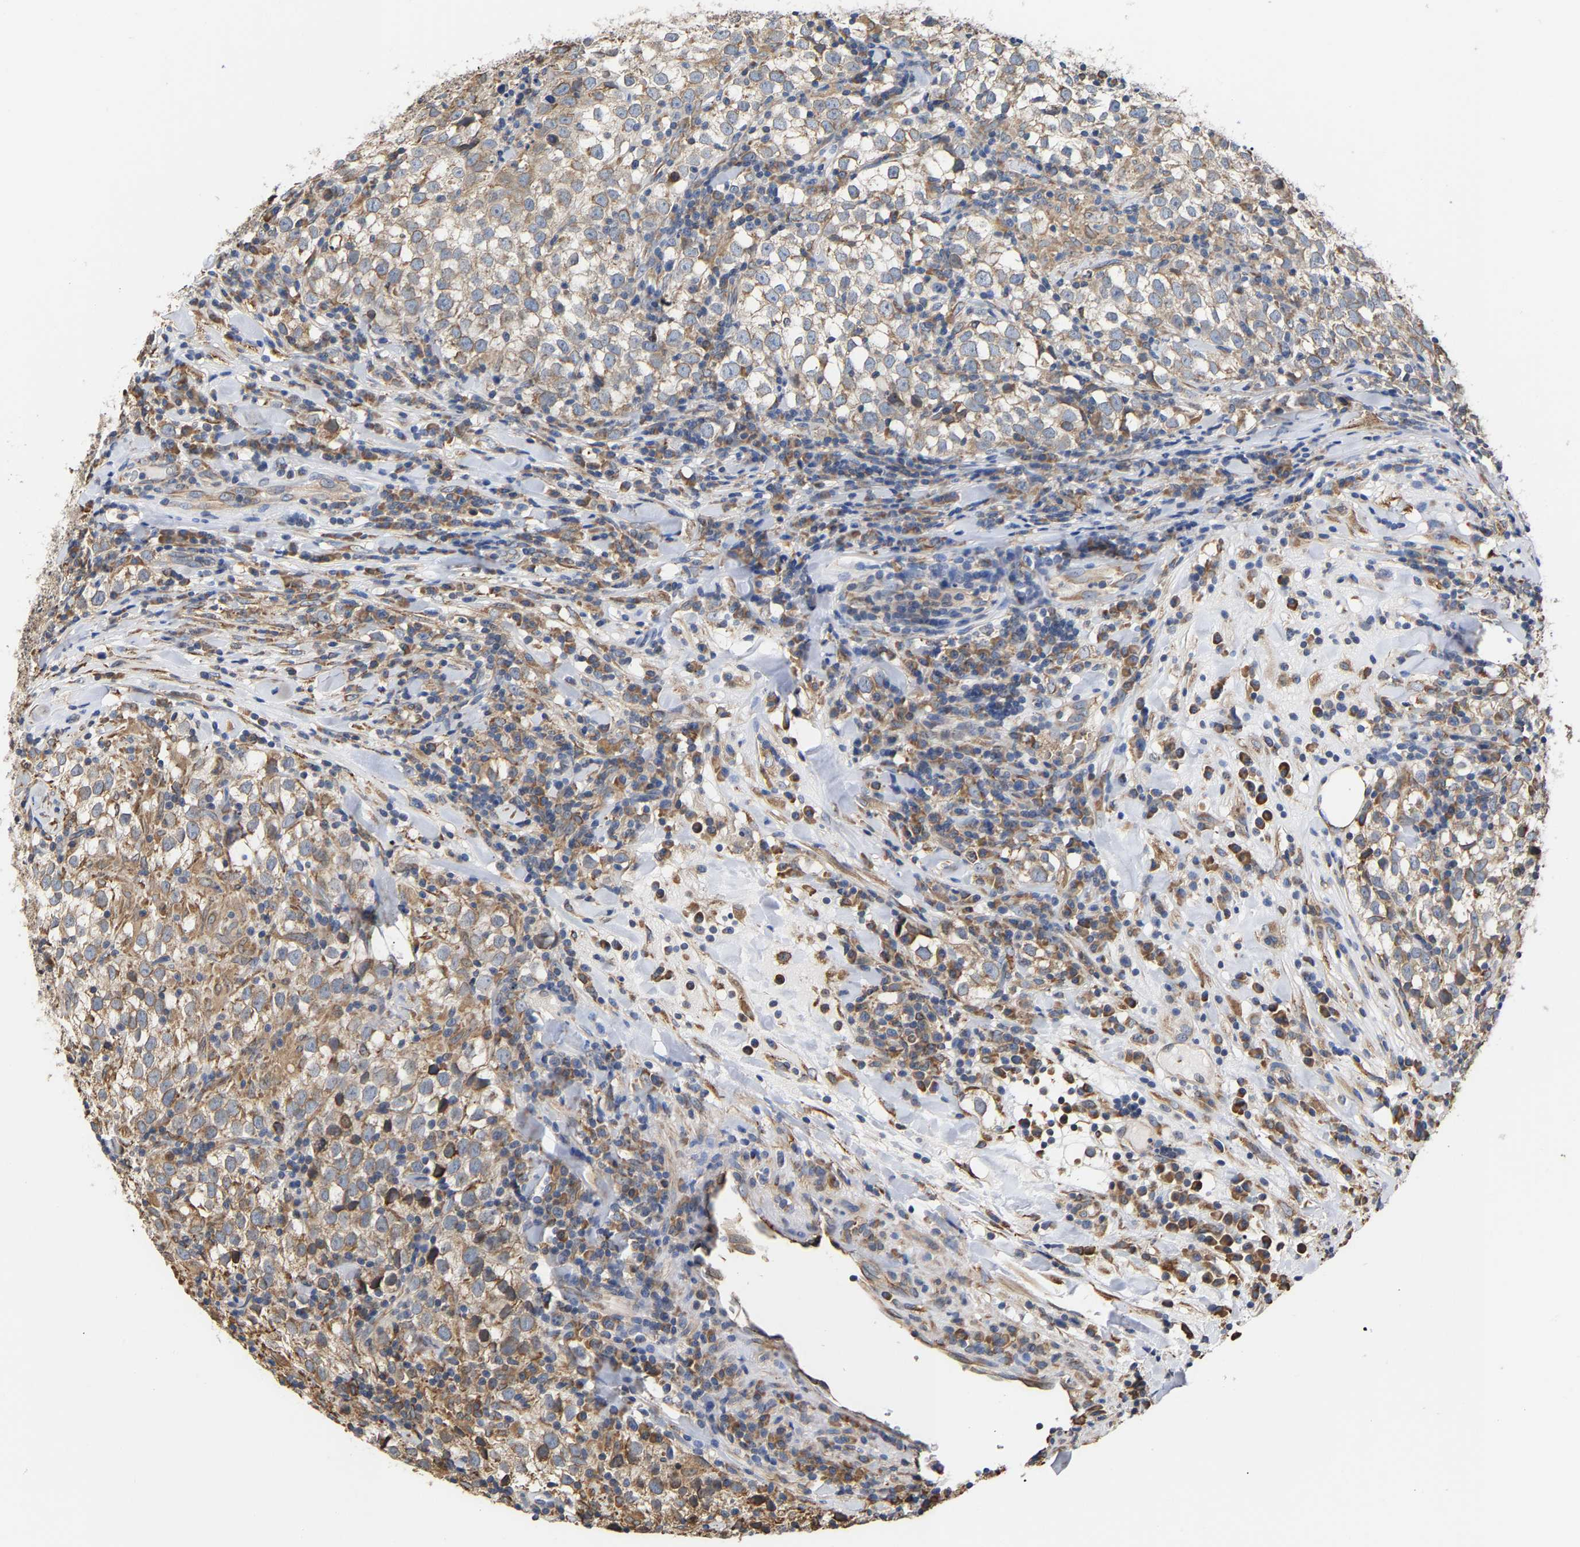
{"staining": {"intensity": "moderate", "quantity": "<25%", "location": "cytoplasmic/membranous"}, "tissue": "testis cancer", "cell_type": "Tumor cells", "image_type": "cancer", "snomed": [{"axis": "morphology", "description": "Seminoma, NOS"}, {"axis": "morphology", "description": "Carcinoma, Embryonal, NOS"}, {"axis": "topography", "description": "Testis"}], "caption": "Testis cancer stained with a protein marker exhibits moderate staining in tumor cells.", "gene": "ARAP1", "patient": {"sex": "male", "age": 36}}